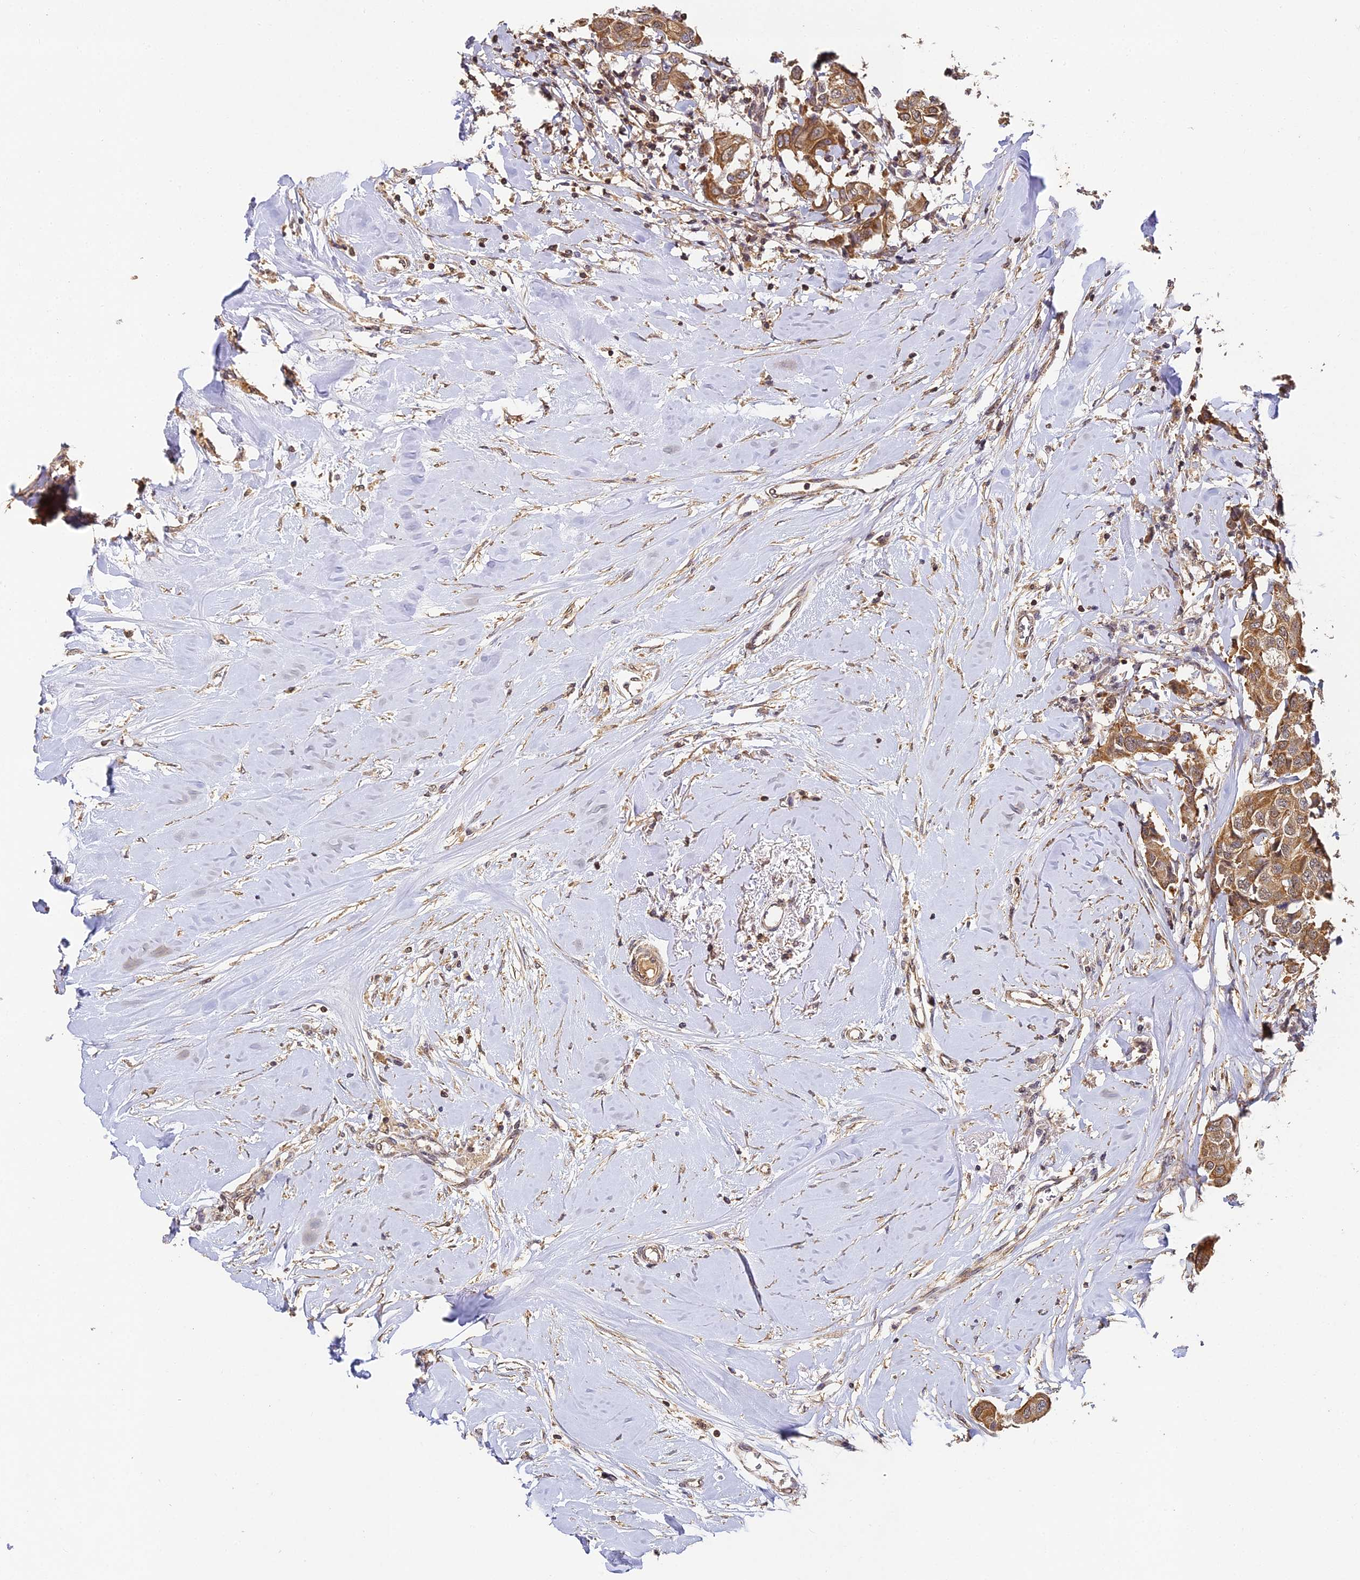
{"staining": {"intensity": "moderate", "quantity": ">75%", "location": "cytoplasmic/membranous"}, "tissue": "breast cancer", "cell_type": "Tumor cells", "image_type": "cancer", "snomed": [{"axis": "morphology", "description": "Duct carcinoma"}, {"axis": "topography", "description": "Breast"}], "caption": "Protein analysis of breast cancer tissue exhibits moderate cytoplasmic/membranous expression in approximately >75% of tumor cells.", "gene": "ZNF443", "patient": {"sex": "female", "age": 80}}